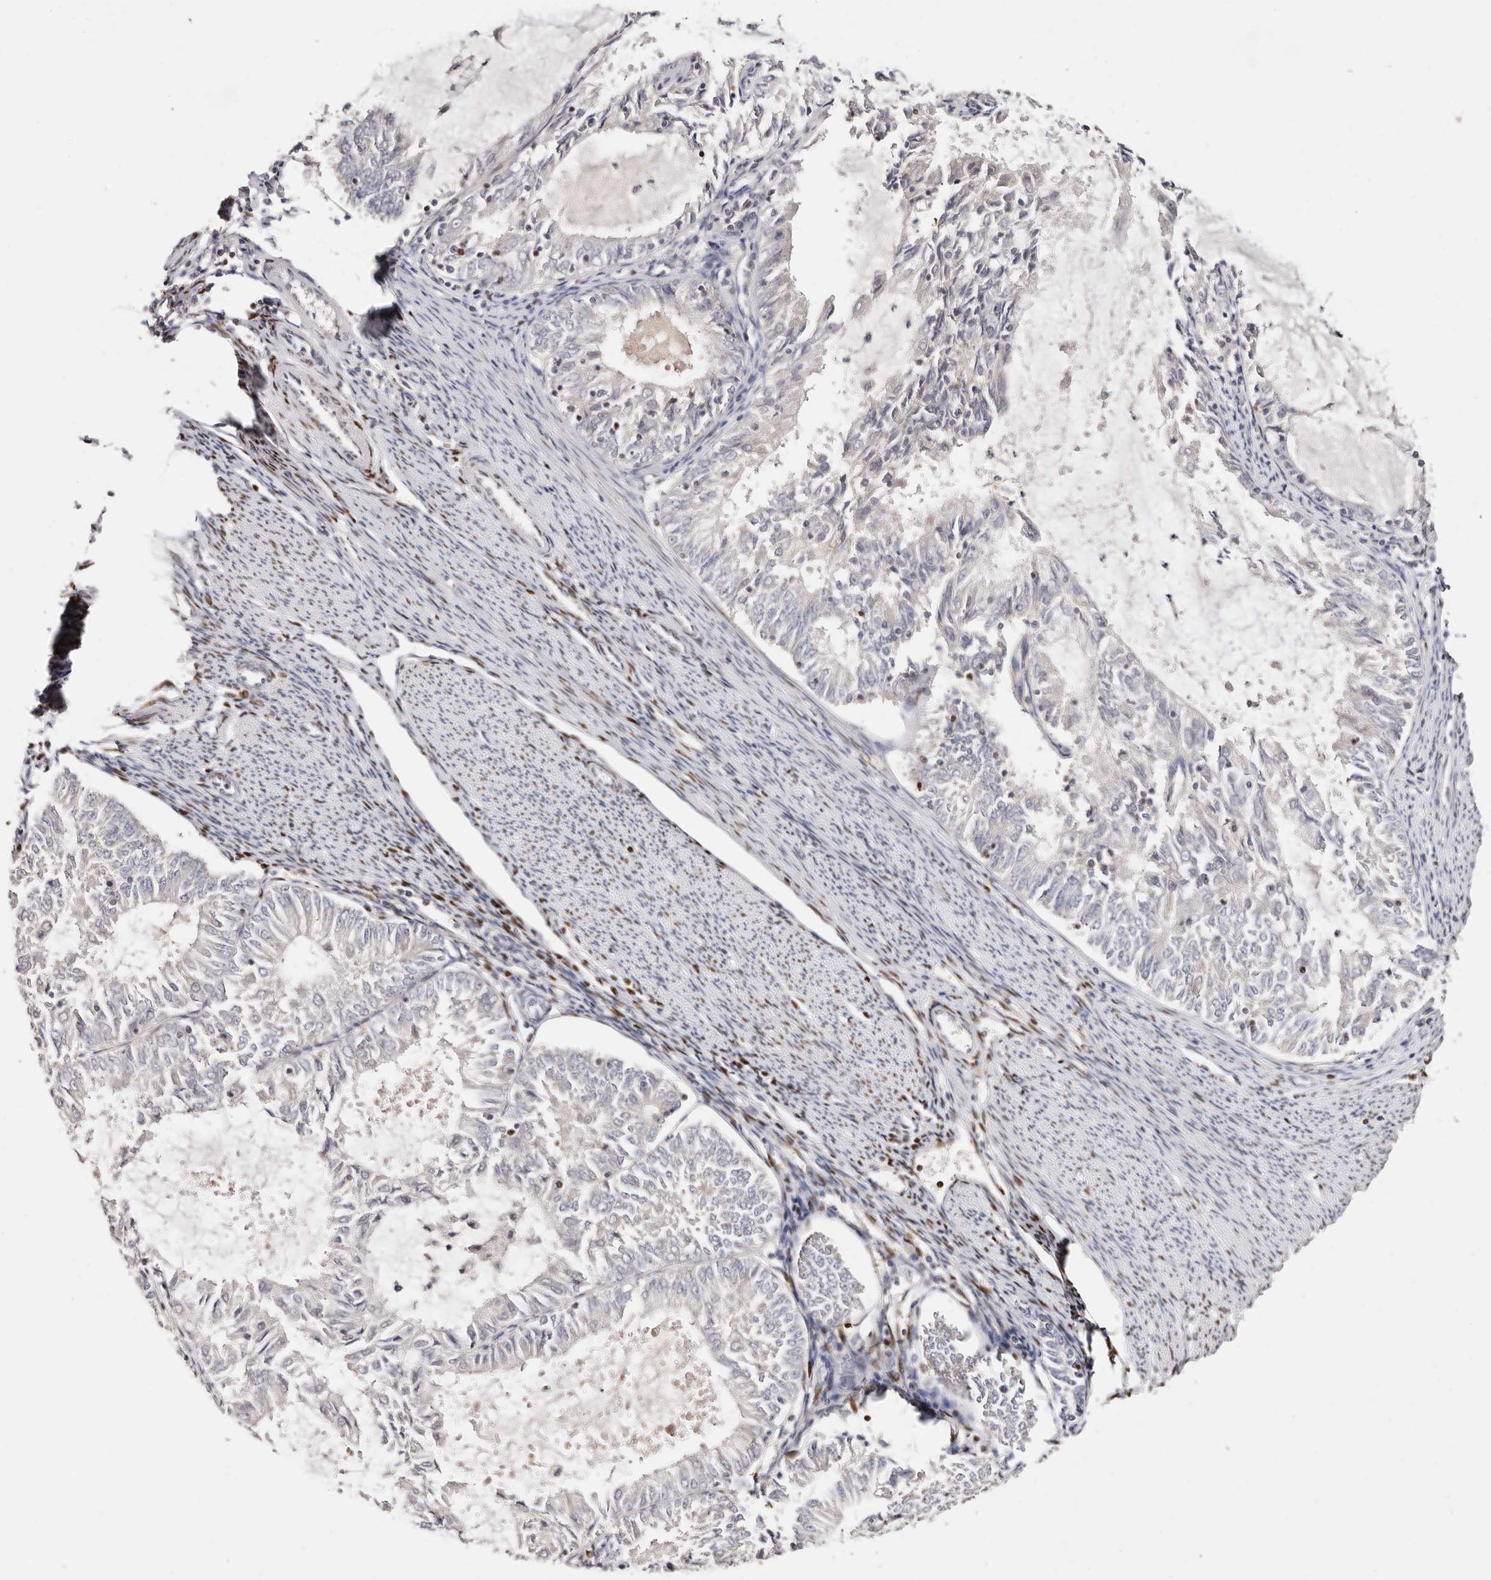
{"staining": {"intensity": "negative", "quantity": "none", "location": "none"}, "tissue": "endometrial cancer", "cell_type": "Tumor cells", "image_type": "cancer", "snomed": [{"axis": "morphology", "description": "Adenocarcinoma, NOS"}, {"axis": "topography", "description": "Endometrium"}], "caption": "An immunohistochemistry (IHC) image of endometrial adenocarcinoma is shown. There is no staining in tumor cells of endometrial adenocarcinoma.", "gene": "IQGAP3", "patient": {"sex": "female", "age": 57}}